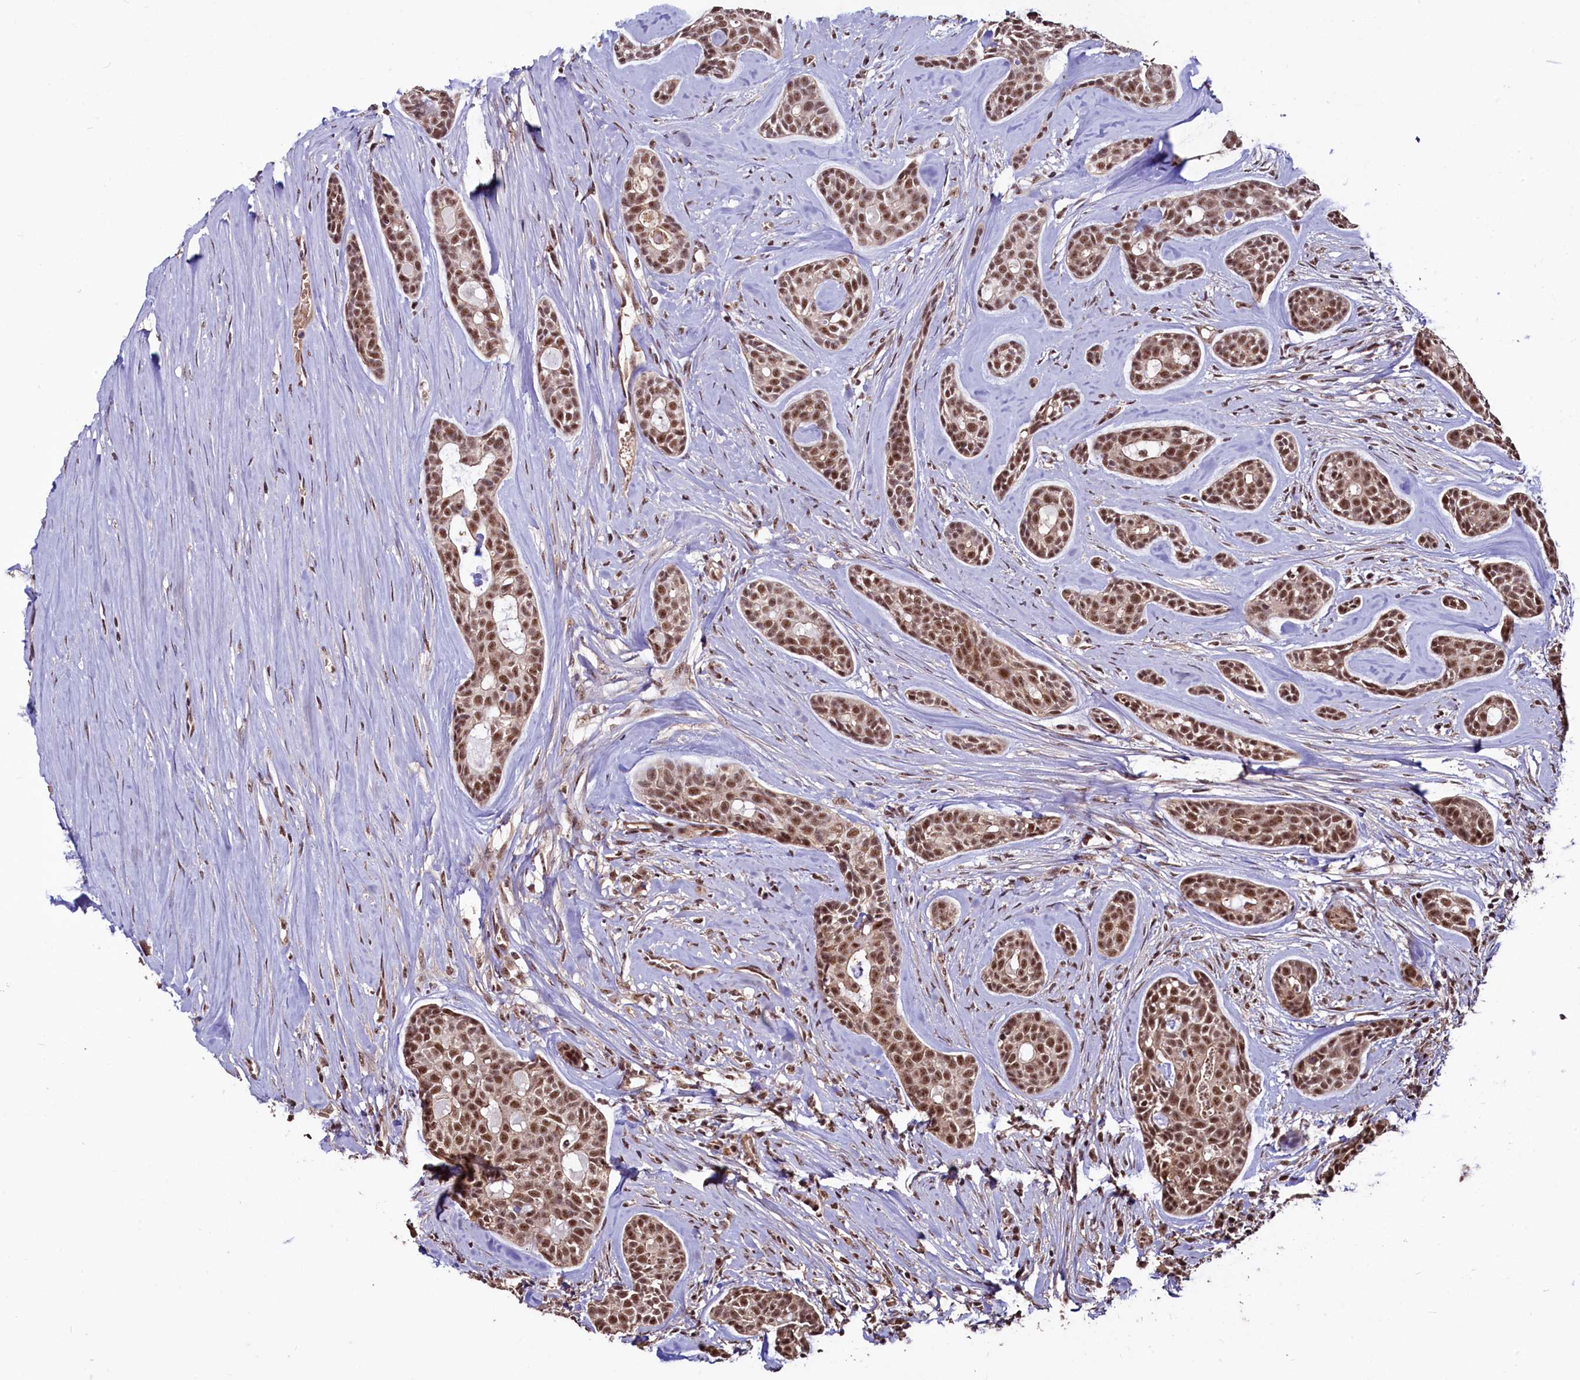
{"staining": {"intensity": "moderate", "quantity": ">75%", "location": "nuclear"}, "tissue": "head and neck cancer", "cell_type": "Tumor cells", "image_type": "cancer", "snomed": [{"axis": "morphology", "description": "Adenocarcinoma, NOS"}, {"axis": "topography", "description": "Subcutis"}, {"axis": "topography", "description": "Head-Neck"}], "caption": "Immunohistochemistry (DAB) staining of head and neck cancer displays moderate nuclear protein expression in about >75% of tumor cells.", "gene": "SFSWAP", "patient": {"sex": "female", "age": 73}}